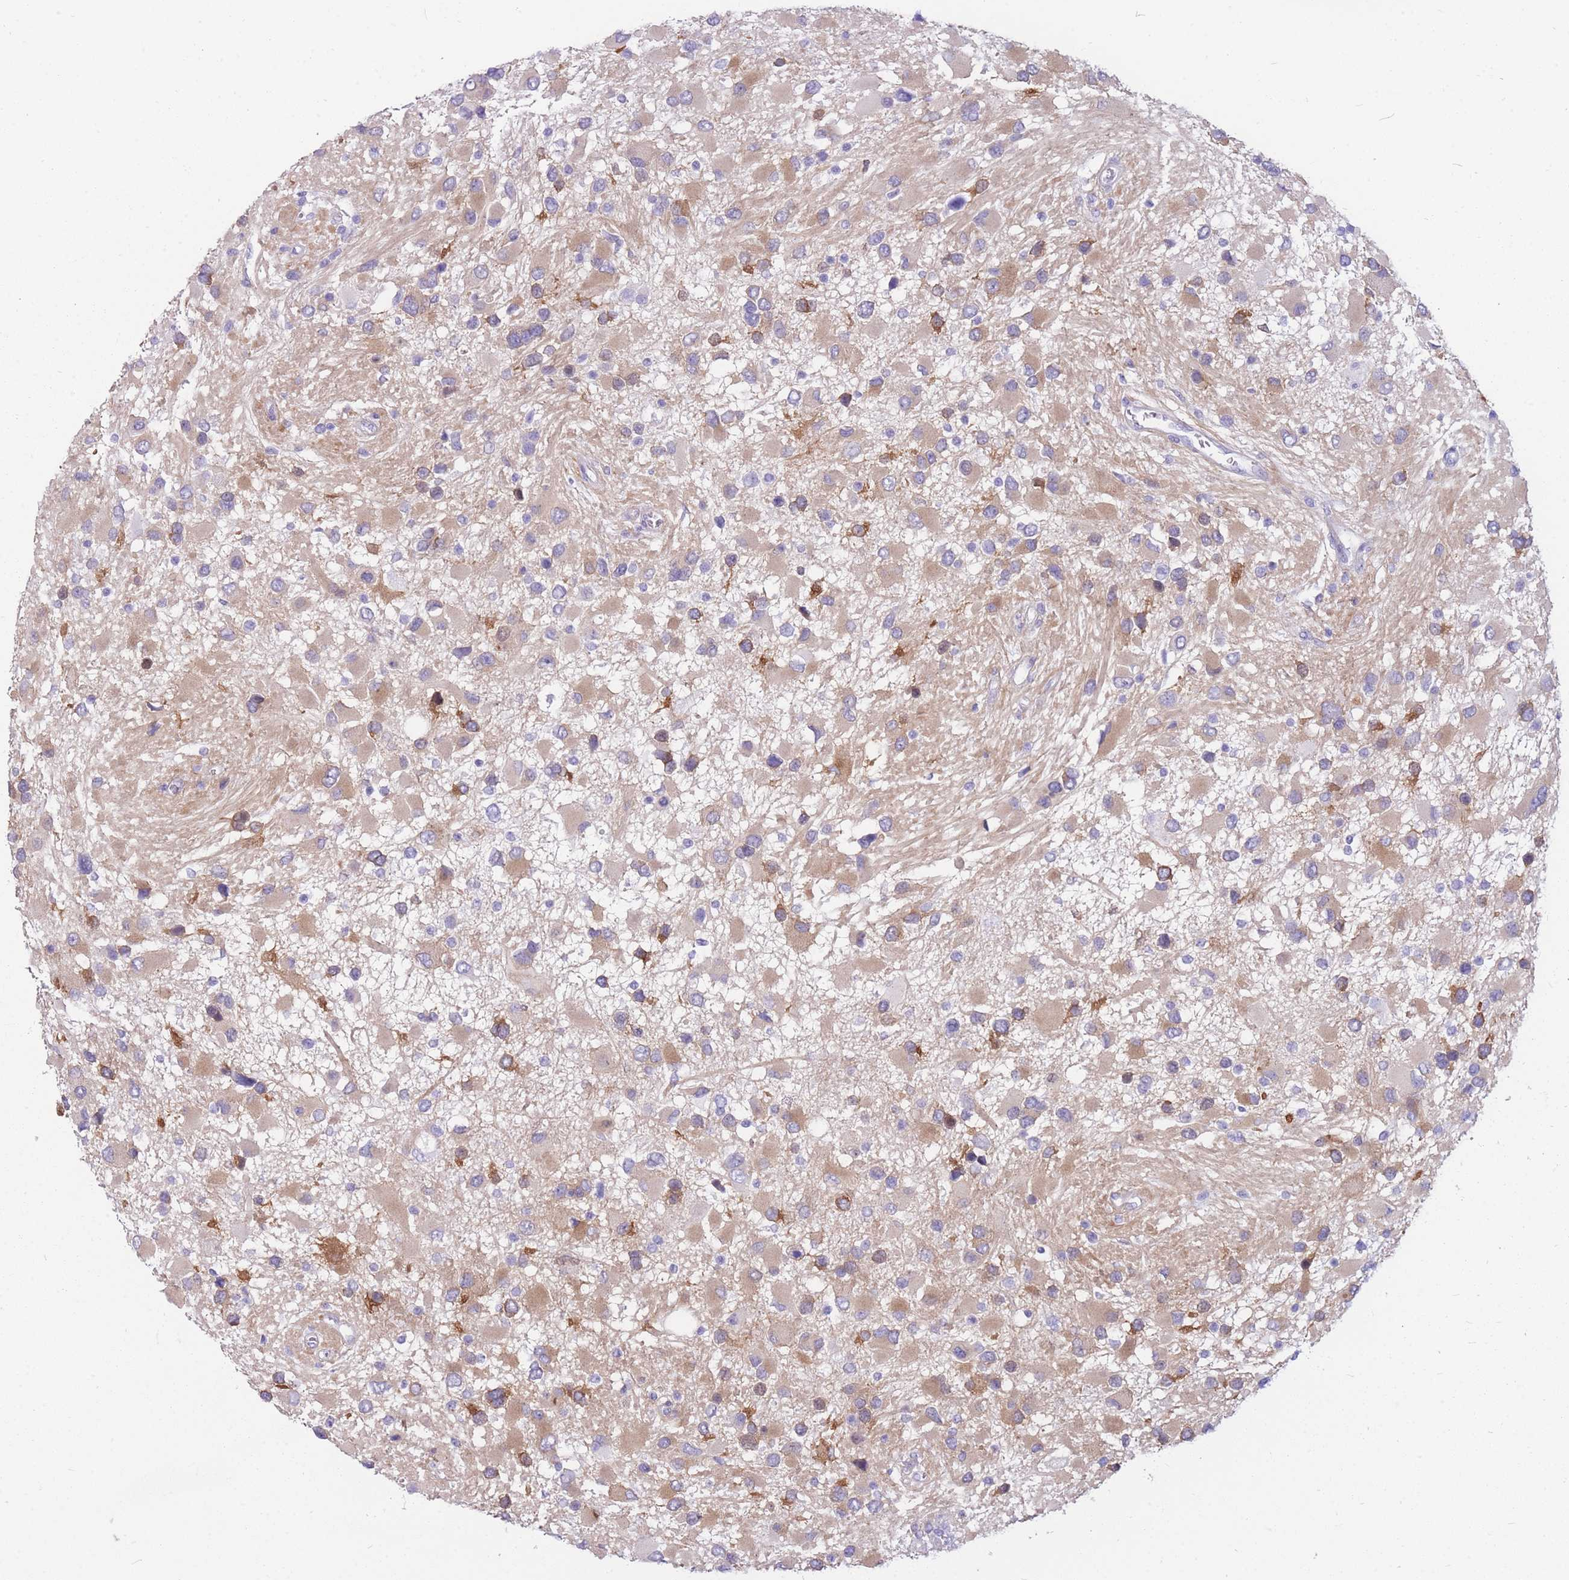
{"staining": {"intensity": "moderate", "quantity": "25%-75%", "location": "cytoplasmic/membranous"}, "tissue": "glioma", "cell_type": "Tumor cells", "image_type": "cancer", "snomed": [{"axis": "morphology", "description": "Glioma, malignant, High grade"}, {"axis": "topography", "description": "Brain"}], "caption": "Tumor cells exhibit moderate cytoplasmic/membranous staining in approximately 25%-75% of cells in glioma.", "gene": "MTSS2", "patient": {"sex": "male", "age": 53}}